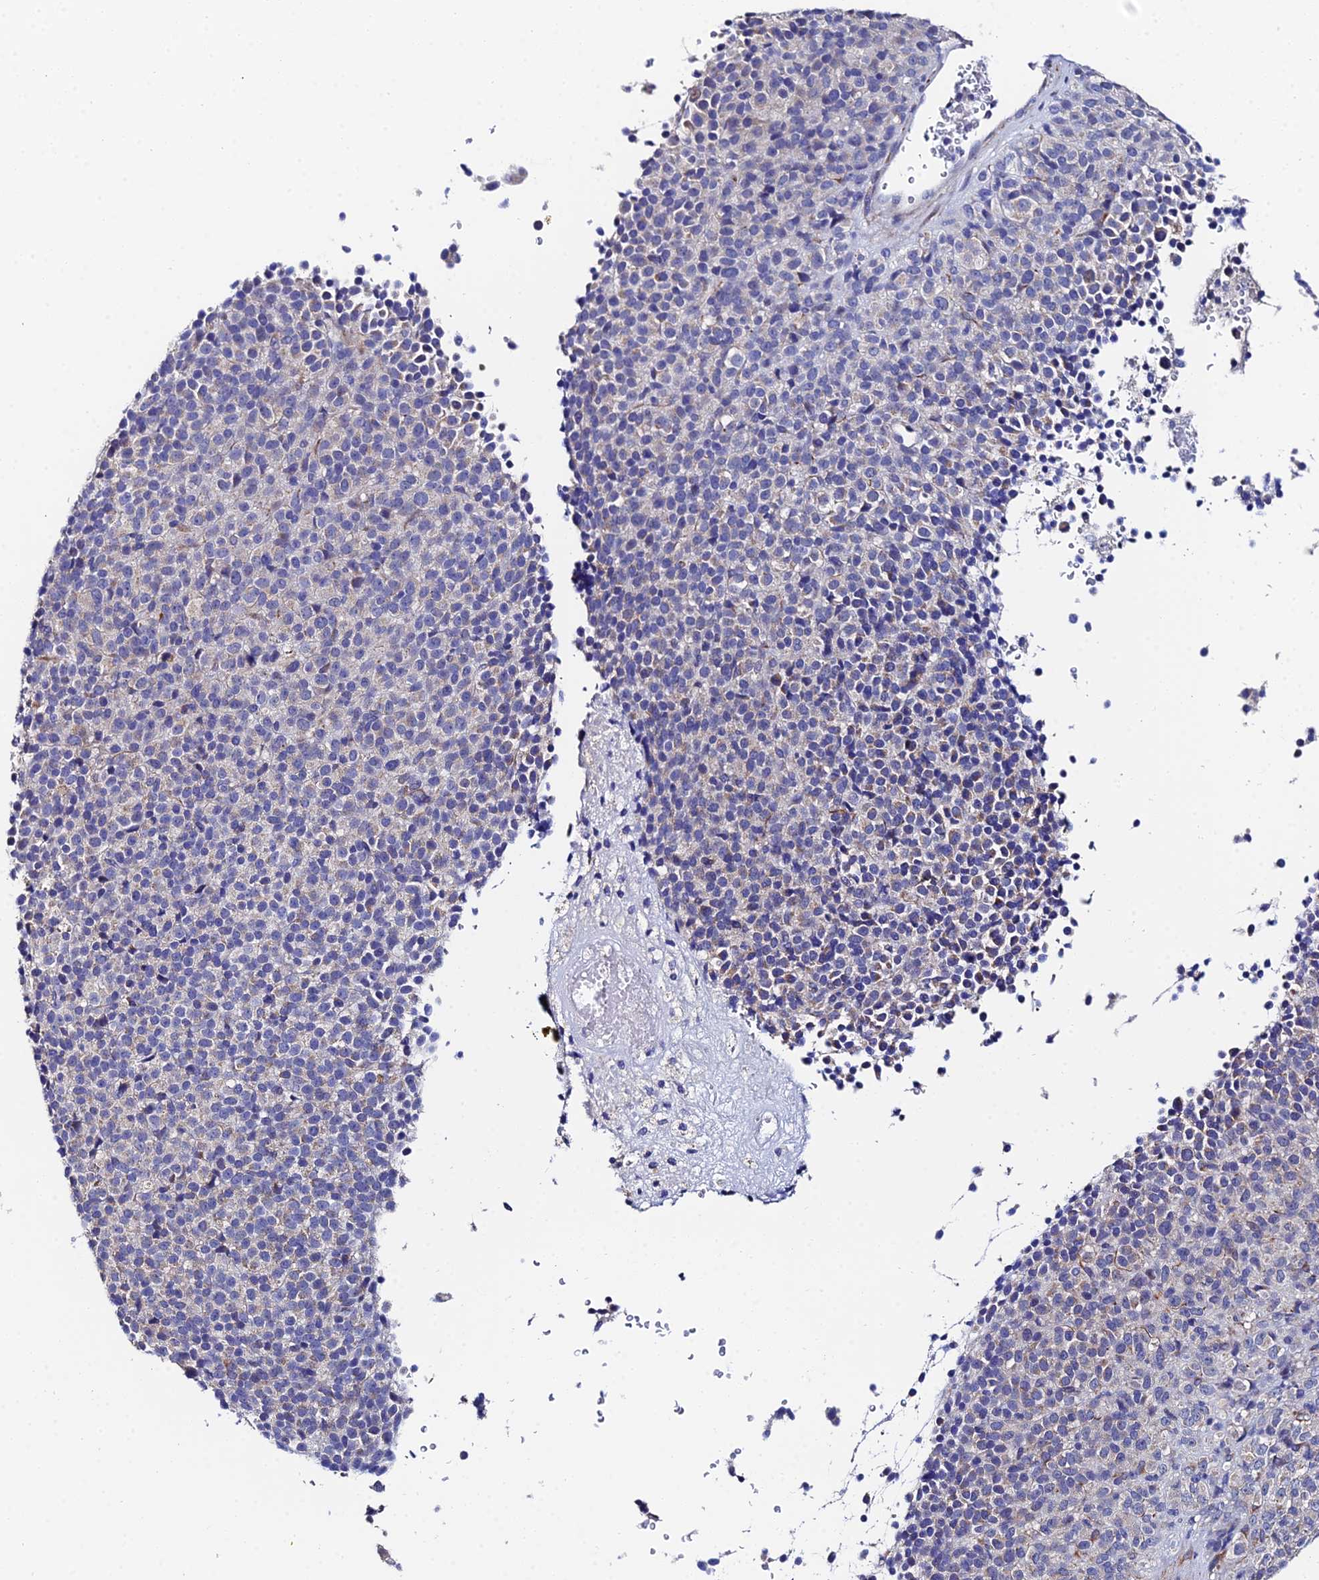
{"staining": {"intensity": "negative", "quantity": "none", "location": "none"}, "tissue": "melanoma", "cell_type": "Tumor cells", "image_type": "cancer", "snomed": [{"axis": "morphology", "description": "Malignant melanoma, Metastatic site"}, {"axis": "topography", "description": "Brain"}], "caption": "Tumor cells show no significant protein positivity in malignant melanoma (metastatic site).", "gene": "UBE2L3", "patient": {"sex": "female", "age": 56}}